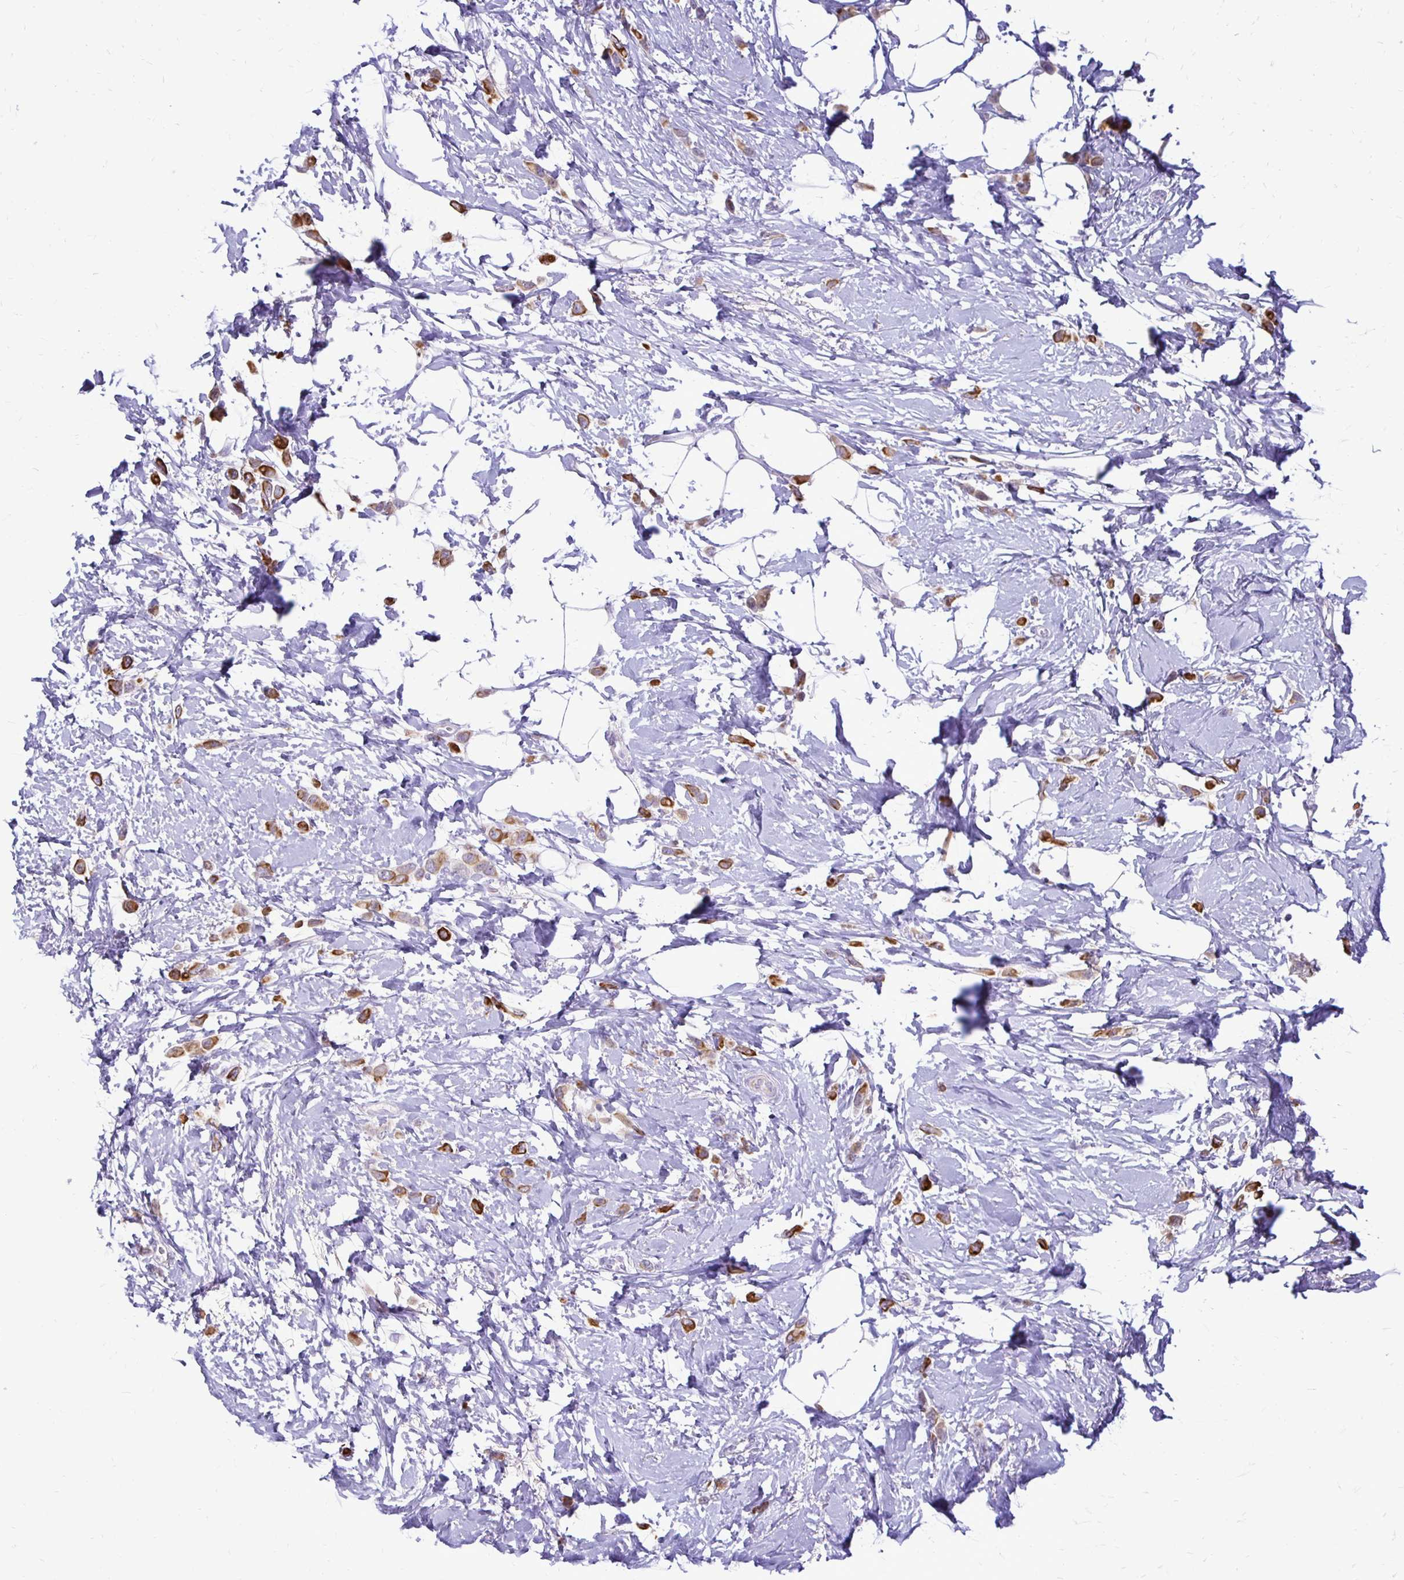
{"staining": {"intensity": "moderate", "quantity": ">75%", "location": "cytoplasmic/membranous"}, "tissue": "breast cancer", "cell_type": "Tumor cells", "image_type": "cancer", "snomed": [{"axis": "morphology", "description": "Lobular carcinoma"}, {"axis": "topography", "description": "Breast"}], "caption": "An IHC photomicrograph of neoplastic tissue is shown. Protein staining in brown highlights moderate cytoplasmic/membranous positivity in breast cancer within tumor cells.", "gene": "EPYC", "patient": {"sex": "female", "age": 66}}